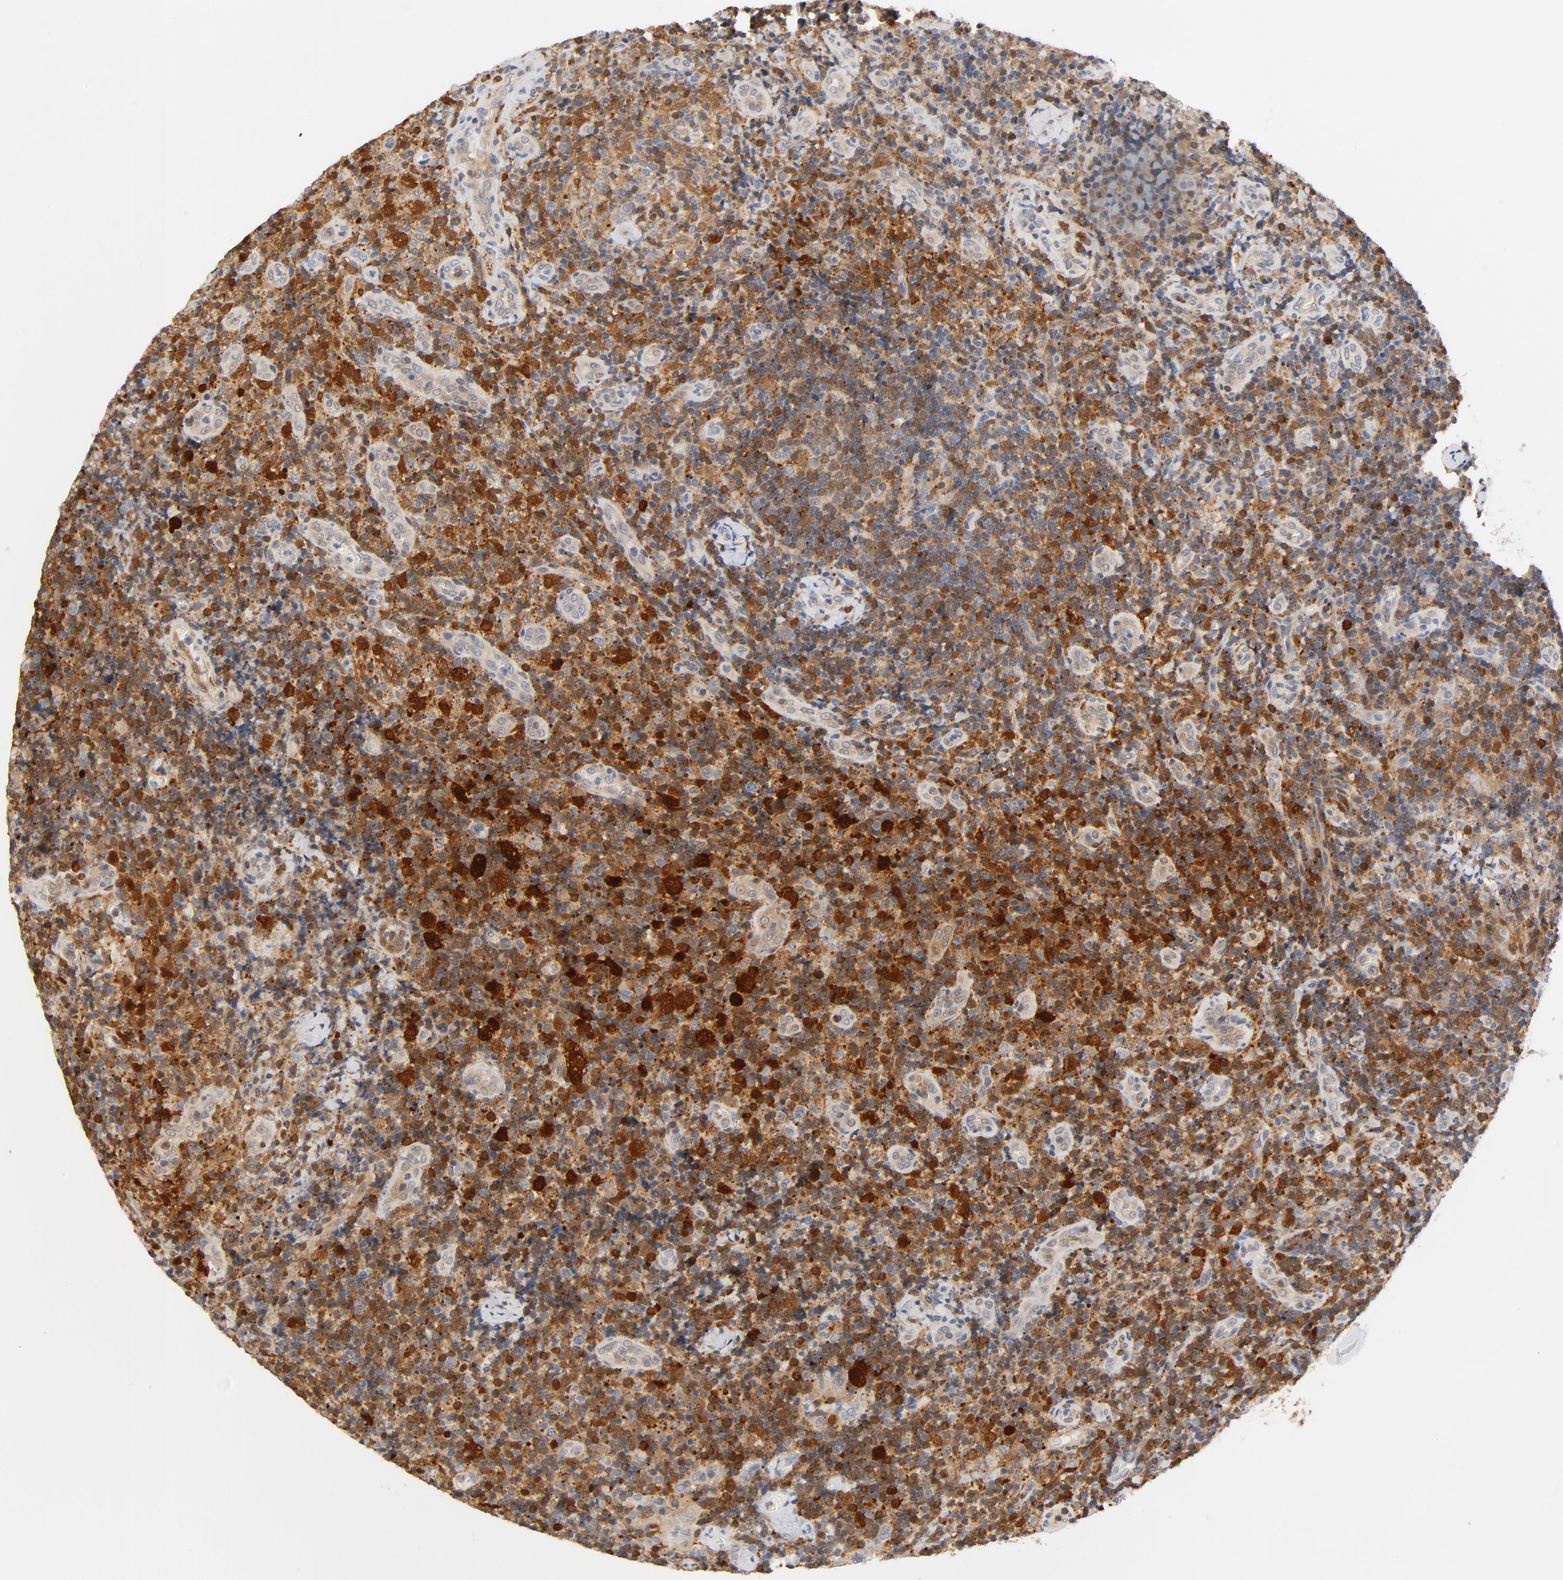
{"staining": {"intensity": "moderate", "quantity": "<25%", "location": "cytoplasmic/membranous"}, "tissue": "lymph node", "cell_type": "Germinal center cells", "image_type": "normal", "snomed": [{"axis": "morphology", "description": "Normal tissue, NOS"}, {"axis": "morphology", "description": "Inflammation, NOS"}, {"axis": "topography", "description": "Lymph node"}], "caption": "Lymph node stained with IHC reveals moderate cytoplasmic/membranous expression in approximately <25% of germinal center cells.", "gene": "STAT1", "patient": {"sex": "male", "age": 46}}